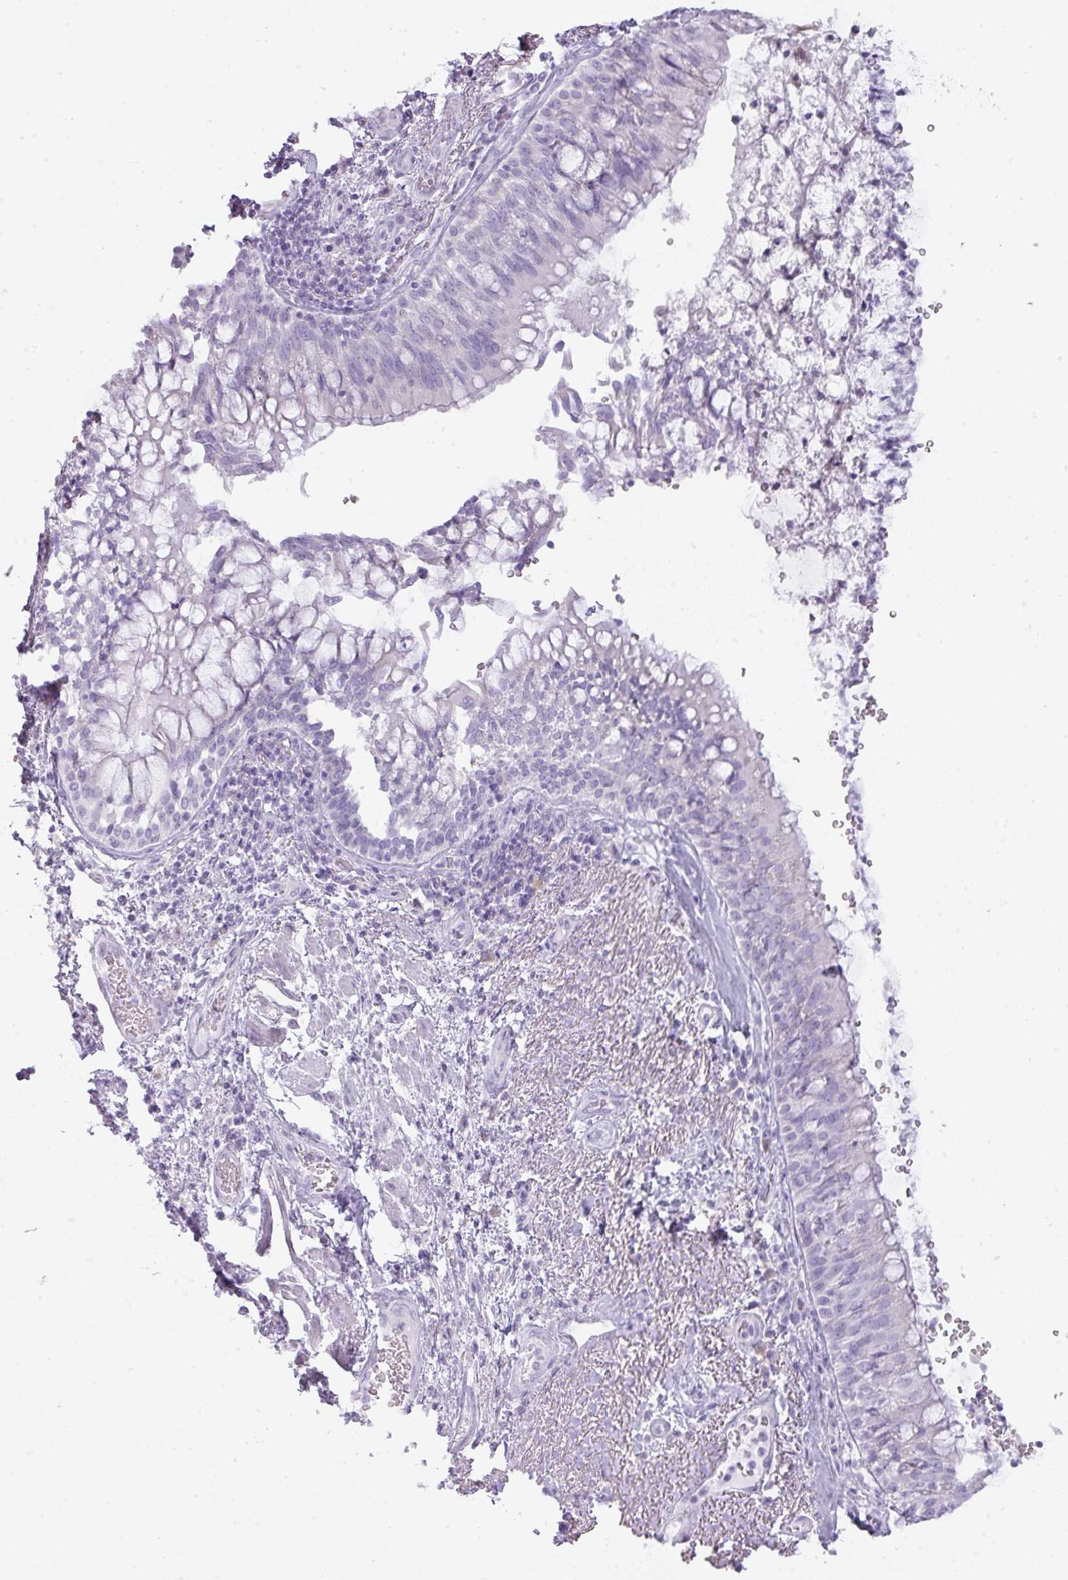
{"staining": {"intensity": "negative", "quantity": "none", "location": "none"}, "tissue": "bronchus", "cell_type": "Respiratory epithelial cells", "image_type": "normal", "snomed": [{"axis": "morphology", "description": "Normal tissue, NOS"}, {"axis": "topography", "description": "Cartilage tissue"}, {"axis": "topography", "description": "Bronchus"}], "caption": "Immunohistochemistry (IHC) of benign human bronchus shows no staining in respiratory epithelial cells. (DAB (3,3'-diaminobenzidine) IHC with hematoxylin counter stain).", "gene": "PGA3", "patient": {"sex": "male", "age": 63}}